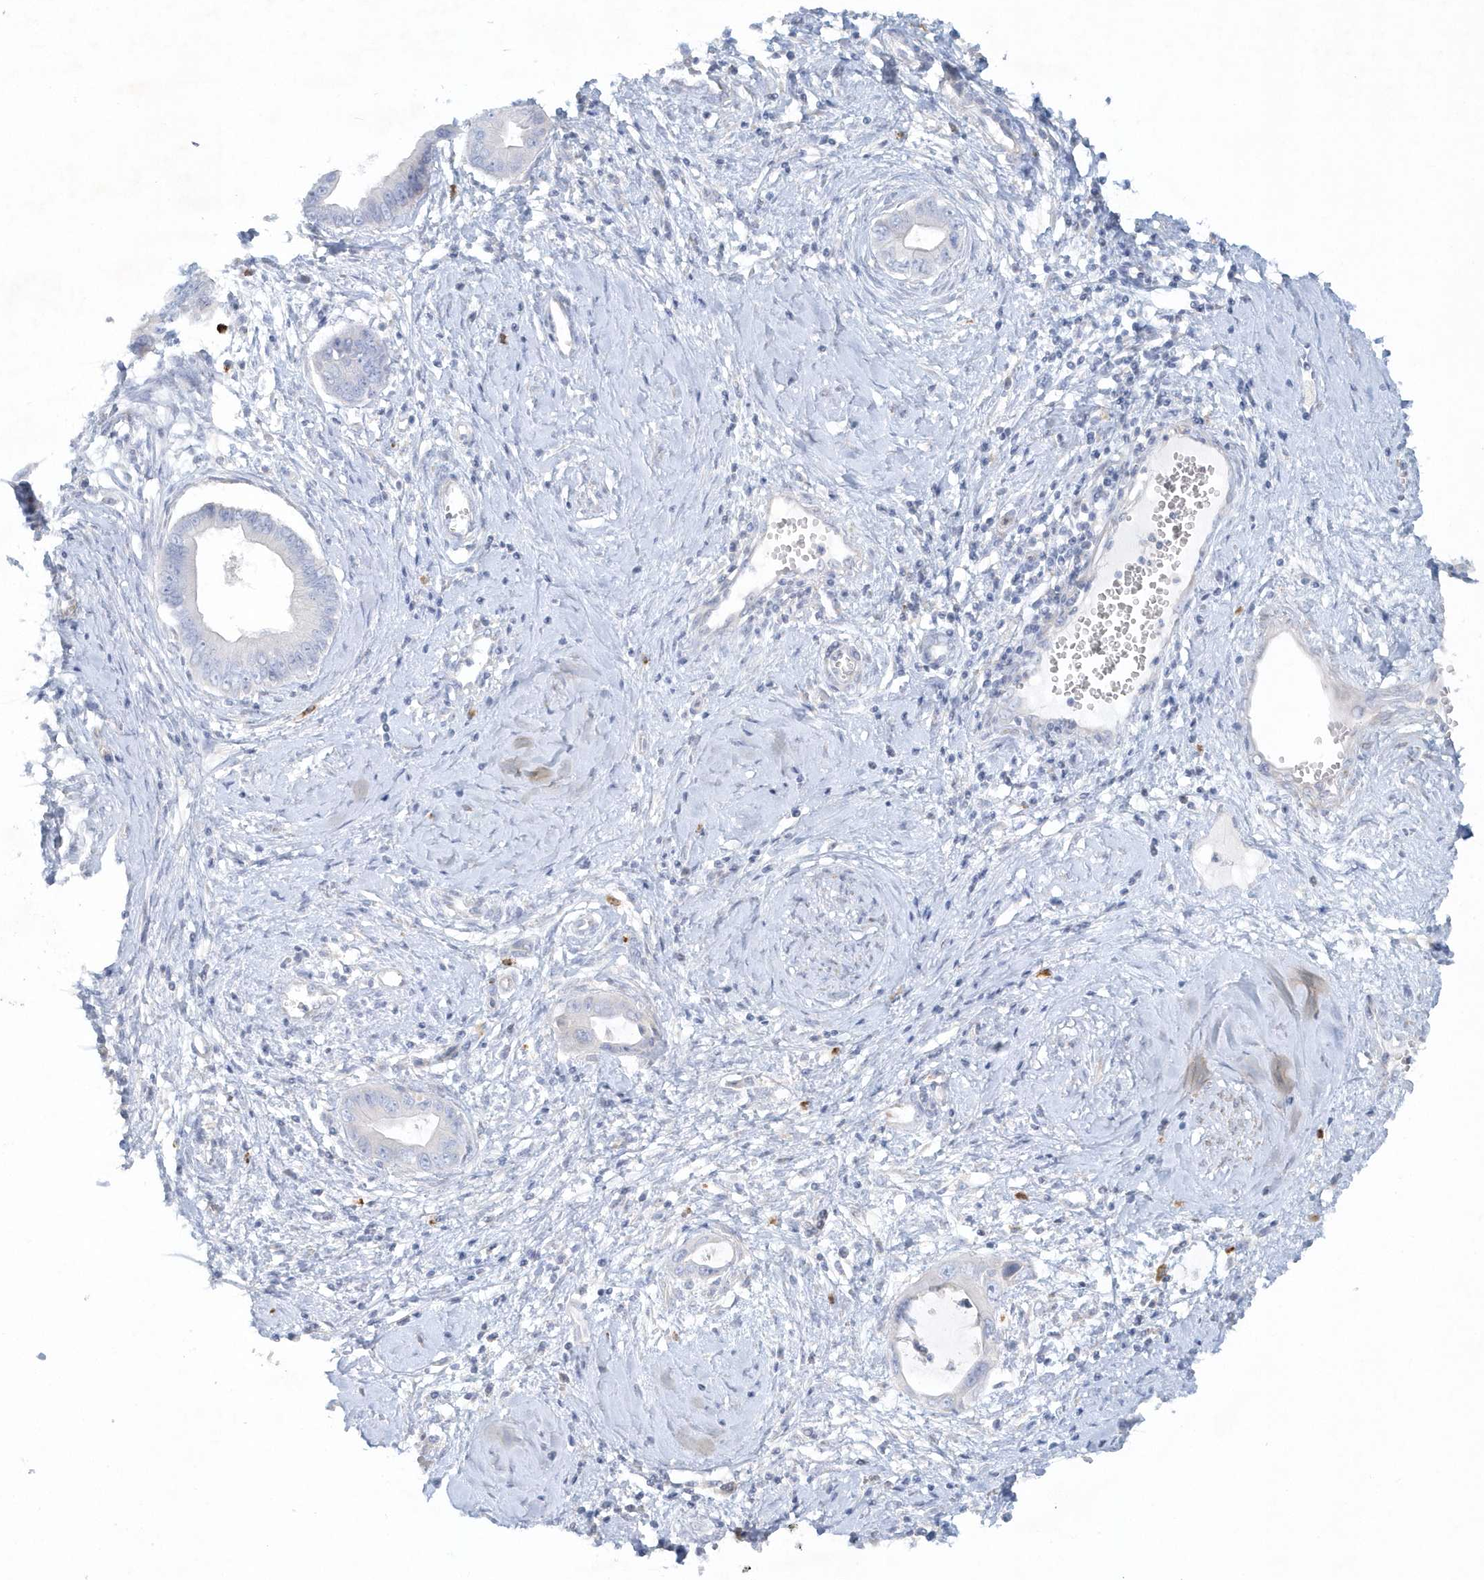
{"staining": {"intensity": "negative", "quantity": "none", "location": "none"}, "tissue": "cervical cancer", "cell_type": "Tumor cells", "image_type": "cancer", "snomed": [{"axis": "morphology", "description": "Adenocarcinoma, NOS"}, {"axis": "topography", "description": "Cervix"}], "caption": "A high-resolution image shows IHC staining of cervical cancer (adenocarcinoma), which displays no significant positivity in tumor cells.", "gene": "DNAH1", "patient": {"sex": "female", "age": 44}}